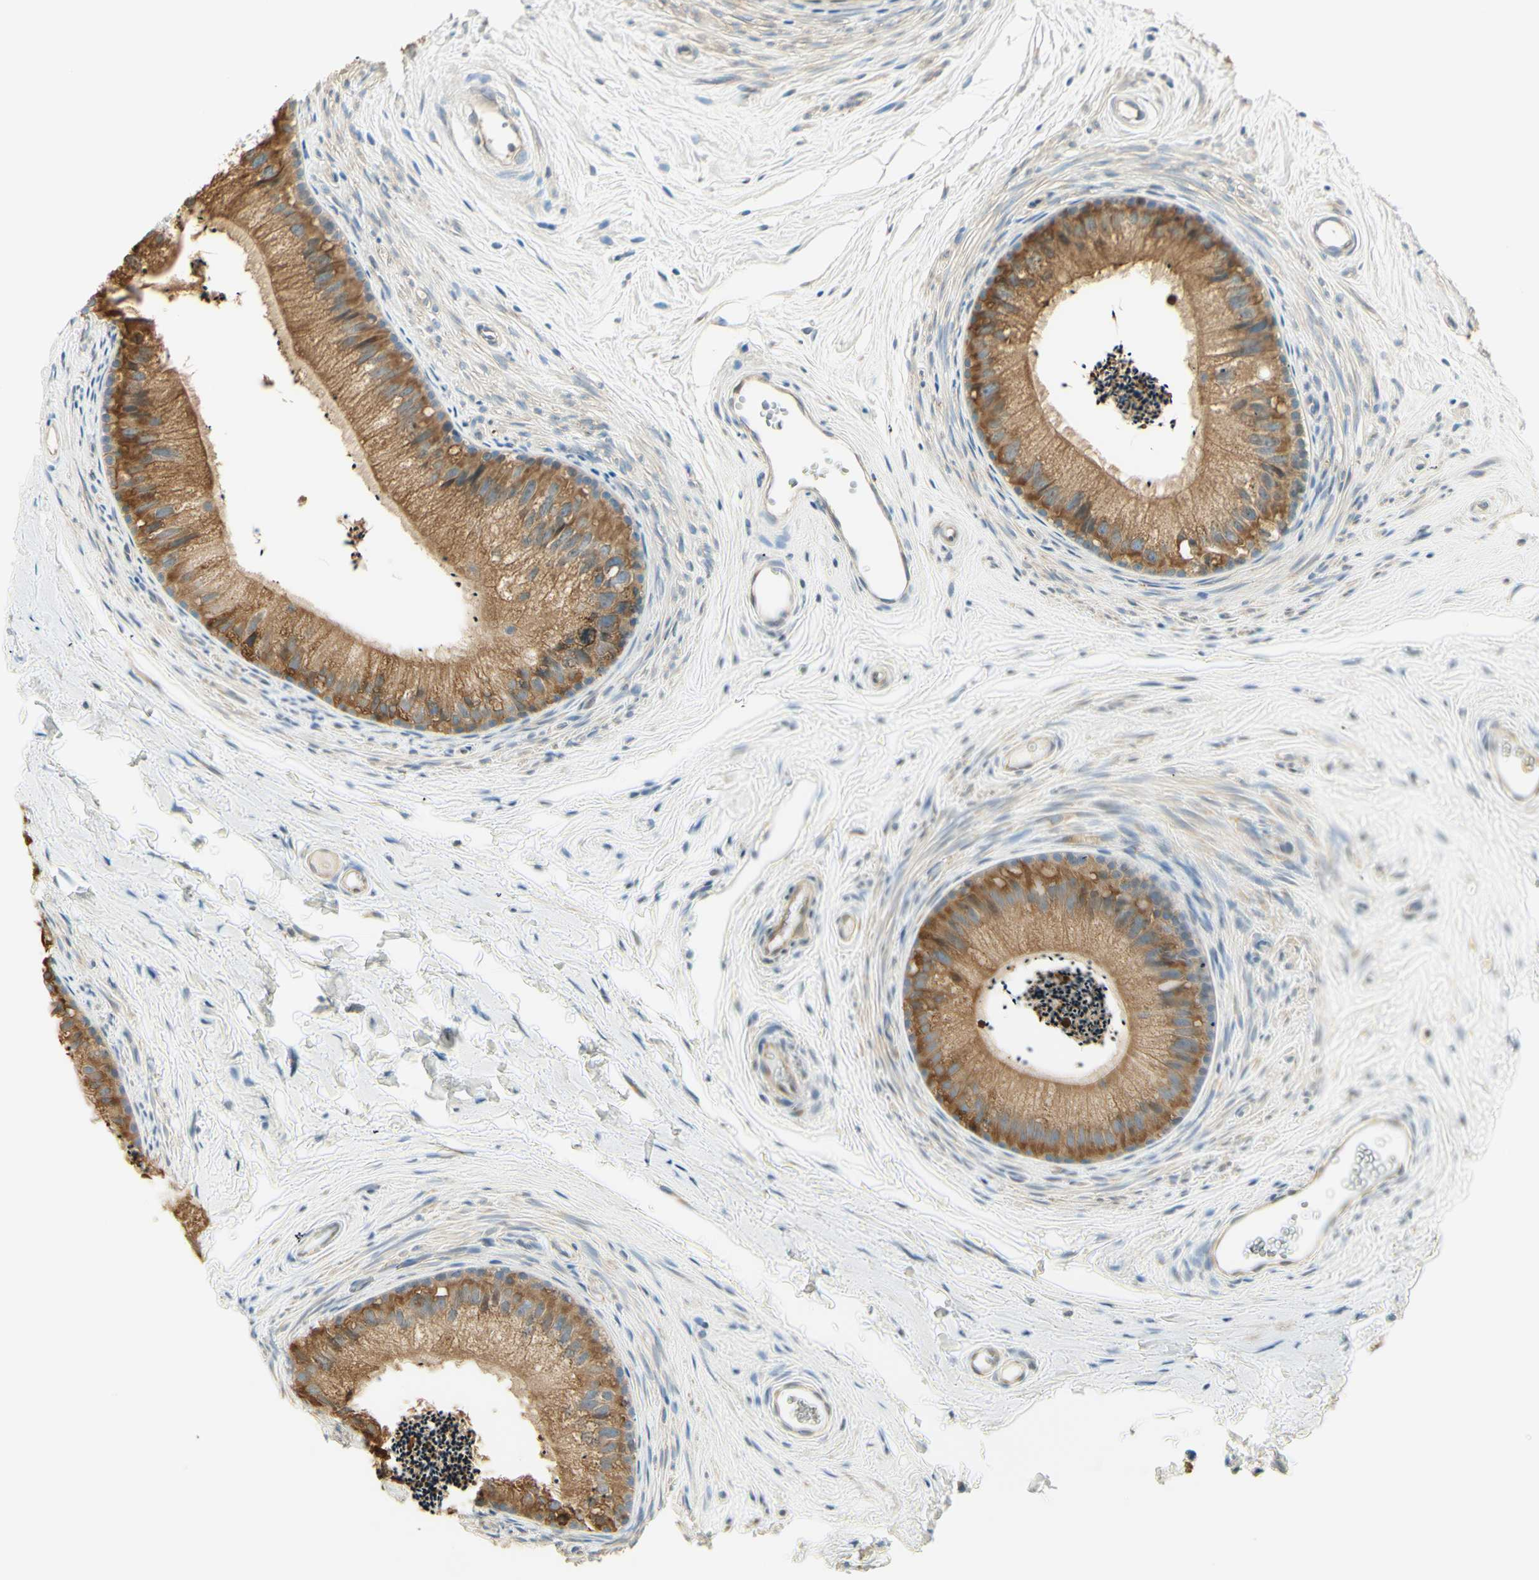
{"staining": {"intensity": "moderate", "quantity": ">75%", "location": "cytoplasmic/membranous"}, "tissue": "epididymis", "cell_type": "Glandular cells", "image_type": "normal", "snomed": [{"axis": "morphology", "description": "Normal tissue, NOS"}, {"axis": "topography", "description": "Epididymis"}], "caption": "Brown immunohistochemical staining in normal epididymis reveals moderate cytoplasmic/membranous positivity in about >75% of glandular cells.", "gene": "IGDCC4", "patient": {"sex": "male", "age": 56}}